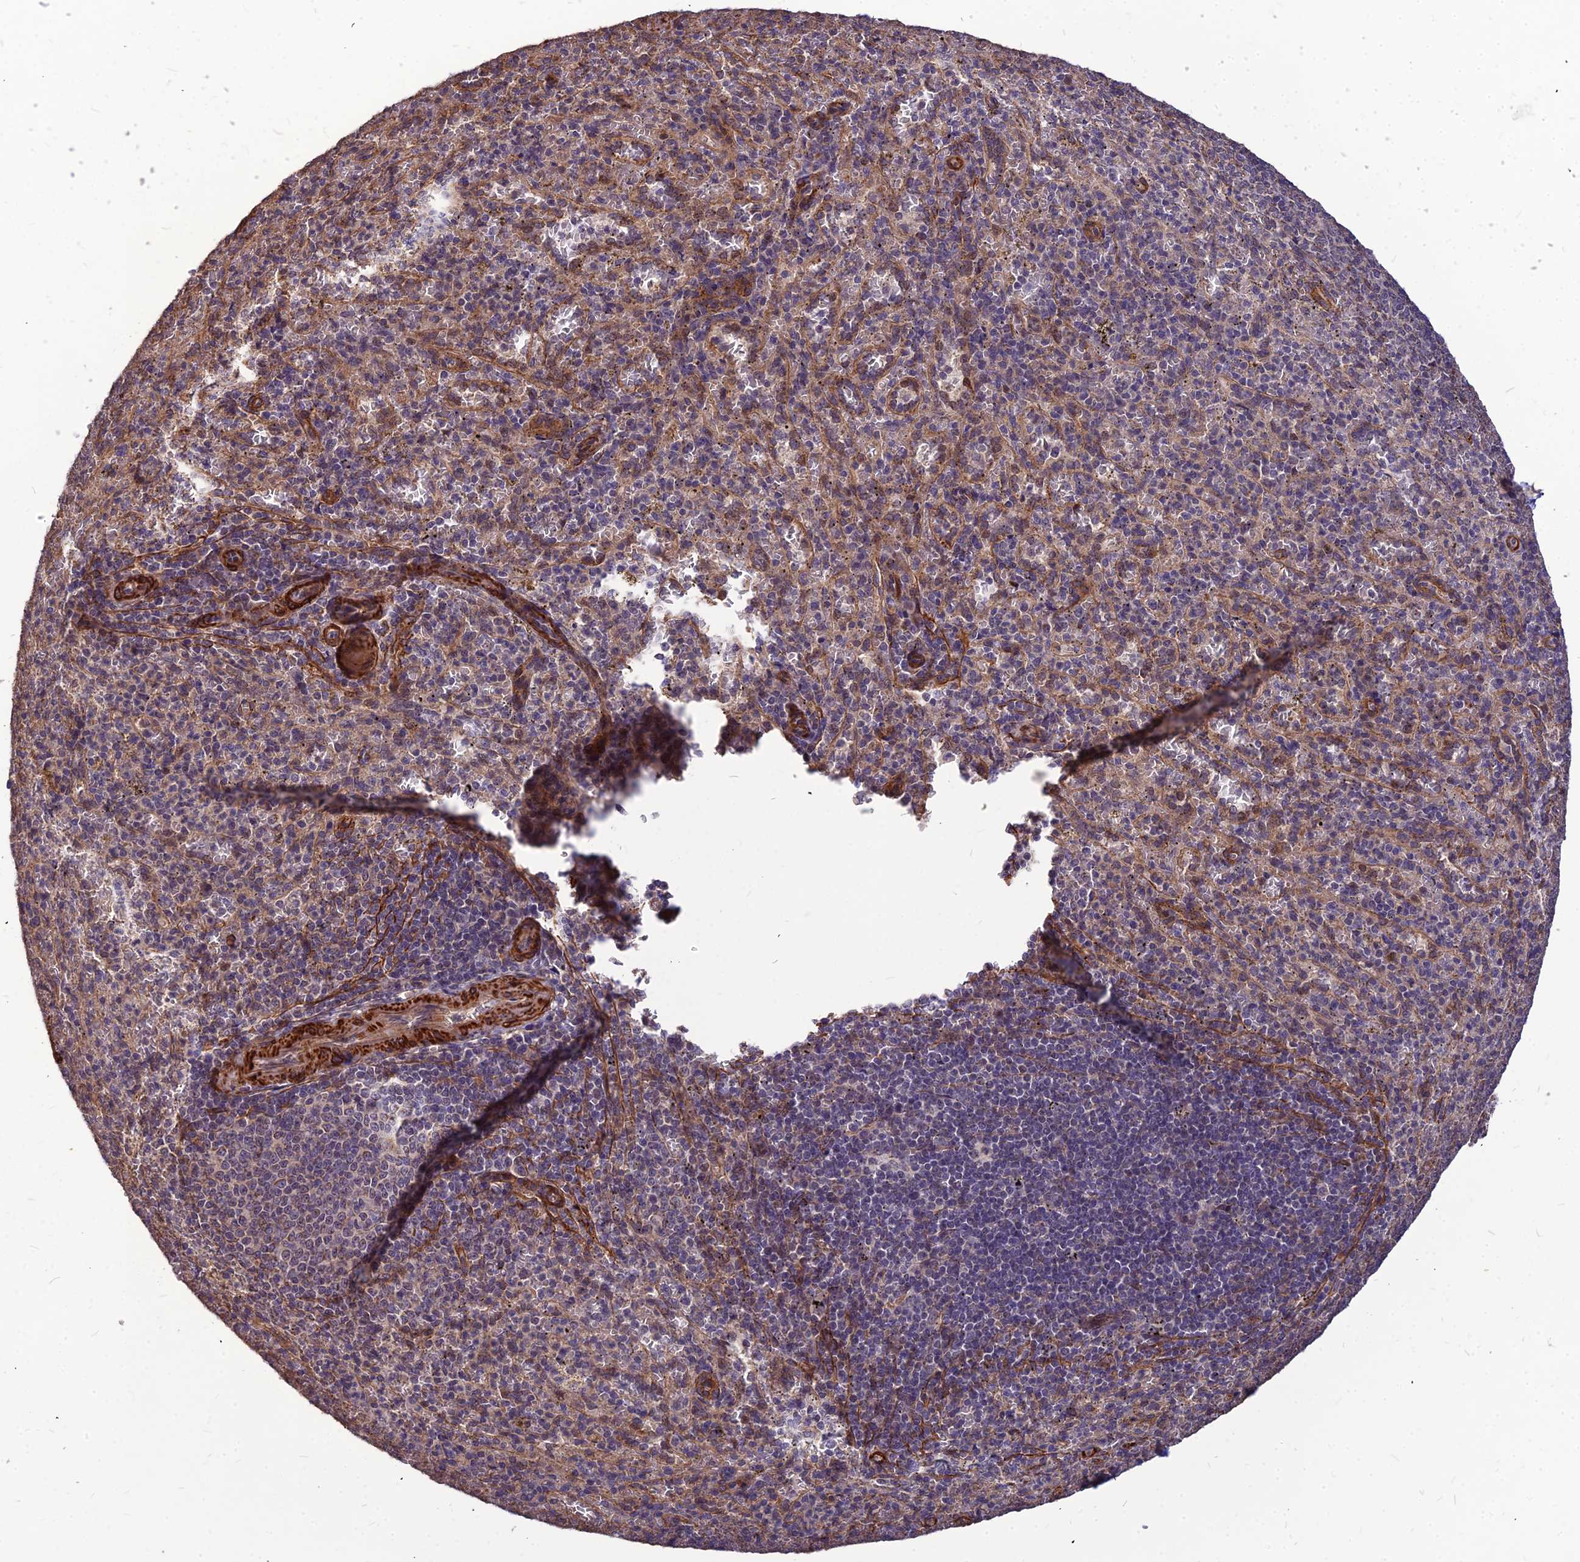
{"staining": {"intensity": "weak", "quantity": "25%-75%", "location": "cytoplasmic/membranous"}, "tissue": "spleen", "cell_type": "Cells in red pulp", "image_type": "normal", "snomed": [{"axis": "morphology", "description": "Normal tissue, NOS"}, {"axis": "topography", "description": "Spleen"}], "caption": "Protein analysis of normal spleen exhibits weak cytoplasmic/membranous expression in approximately 25%-75% of cells in red pulp. (DAB = brown stain, brightfield microscopy at high magnification).", "gene": "LEKR1", "patient": {"sex": "female", "age": 21}}